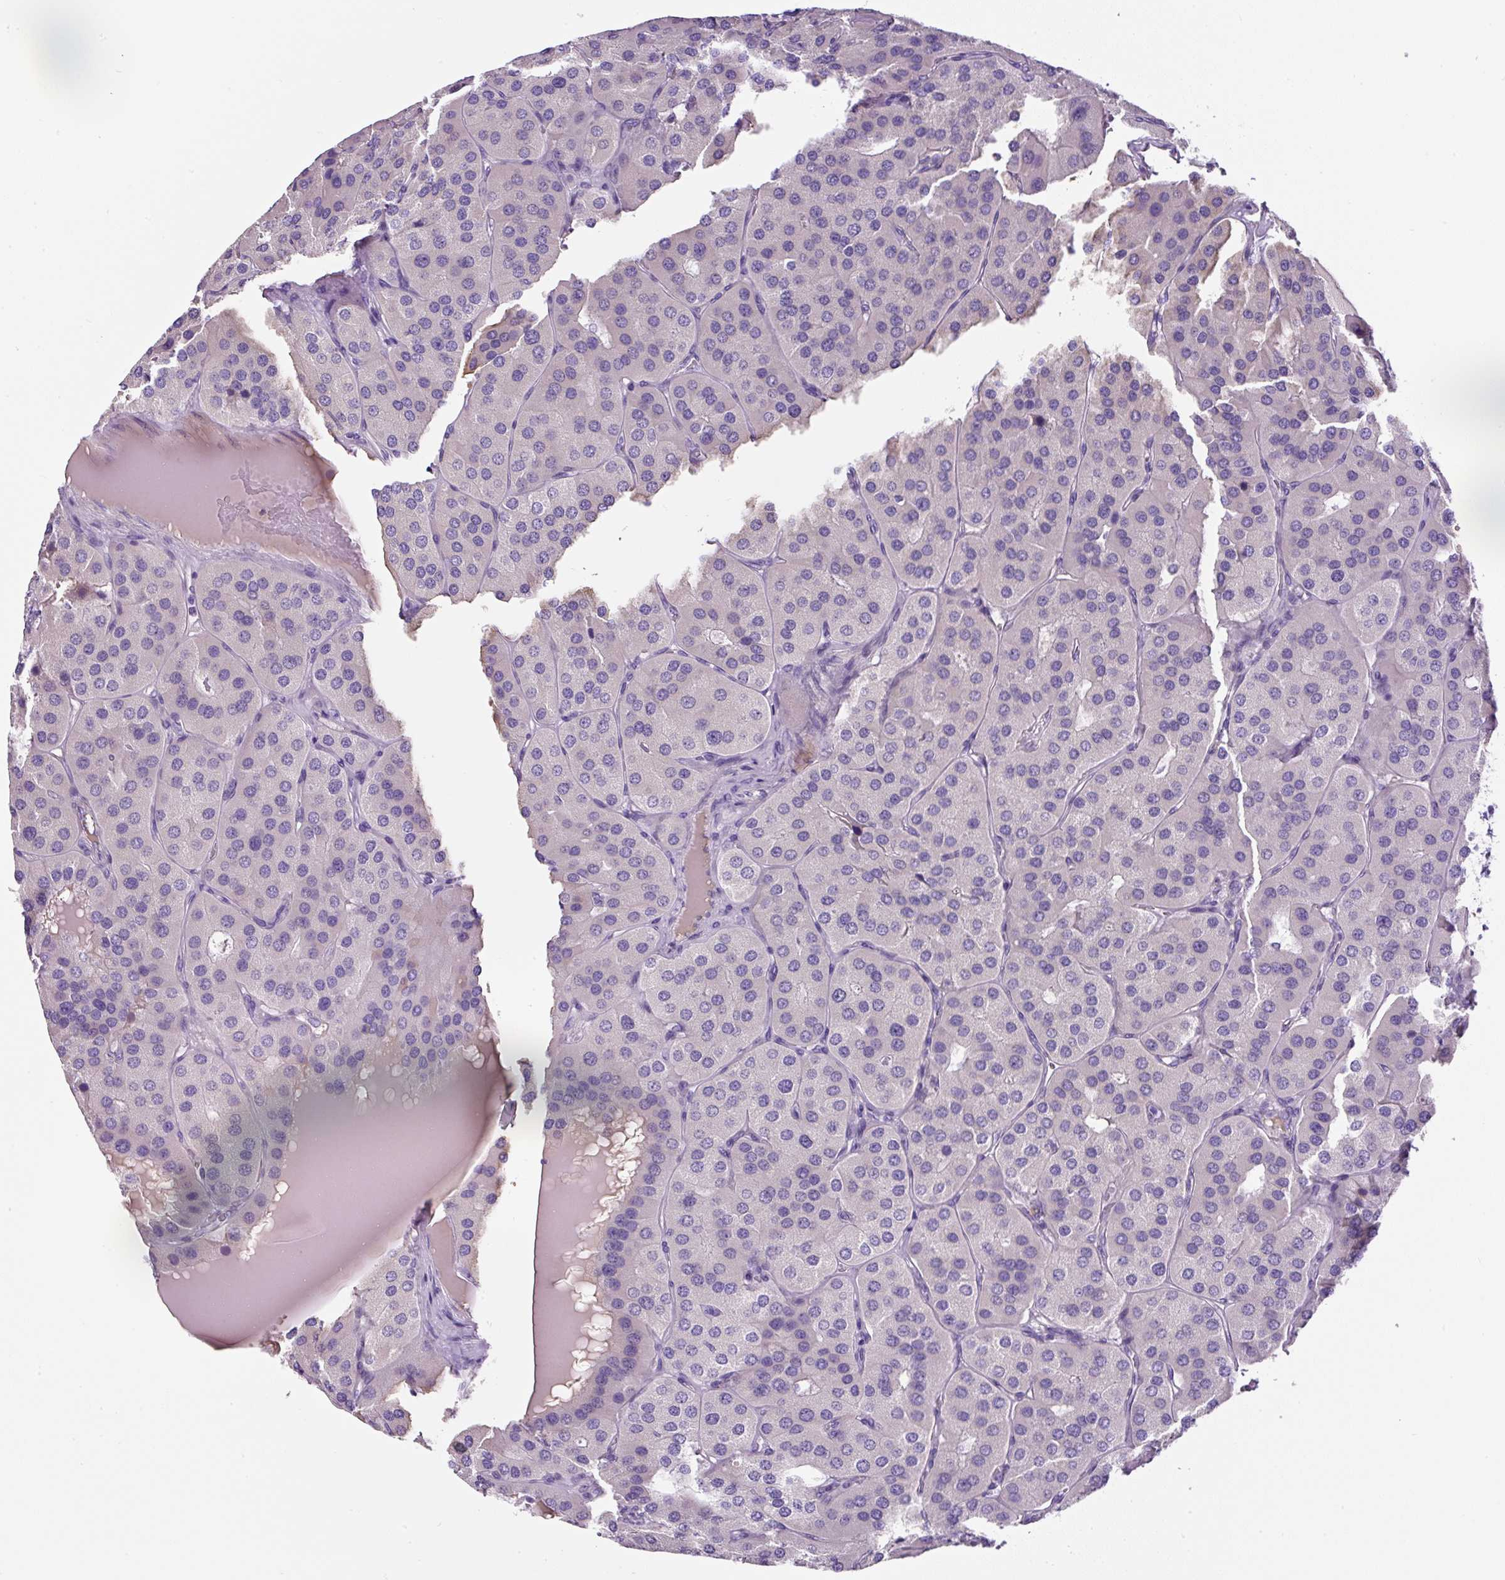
{"staining": {"intensity": "negative", "quantity": "none", "location": "none"}, "tissue": "parathyroid gland", "cell_type": "Glandular cells", "image_type": "normal", "snomed": [{"axis": "morphology", "description": "Normal tissue, NOS"}, {"axis": "morphology", "description": "Adenoma, NOS"}, {"axis": "topography", "description": "Parathyroid gland"}], "caption": "Immunohistochemical staining of unremarkable human parathyroid gland demonstrates no significant positivity in glandular cells.", "gene": "OR14A2", "patient": {"sex": "female", "age": 86}}